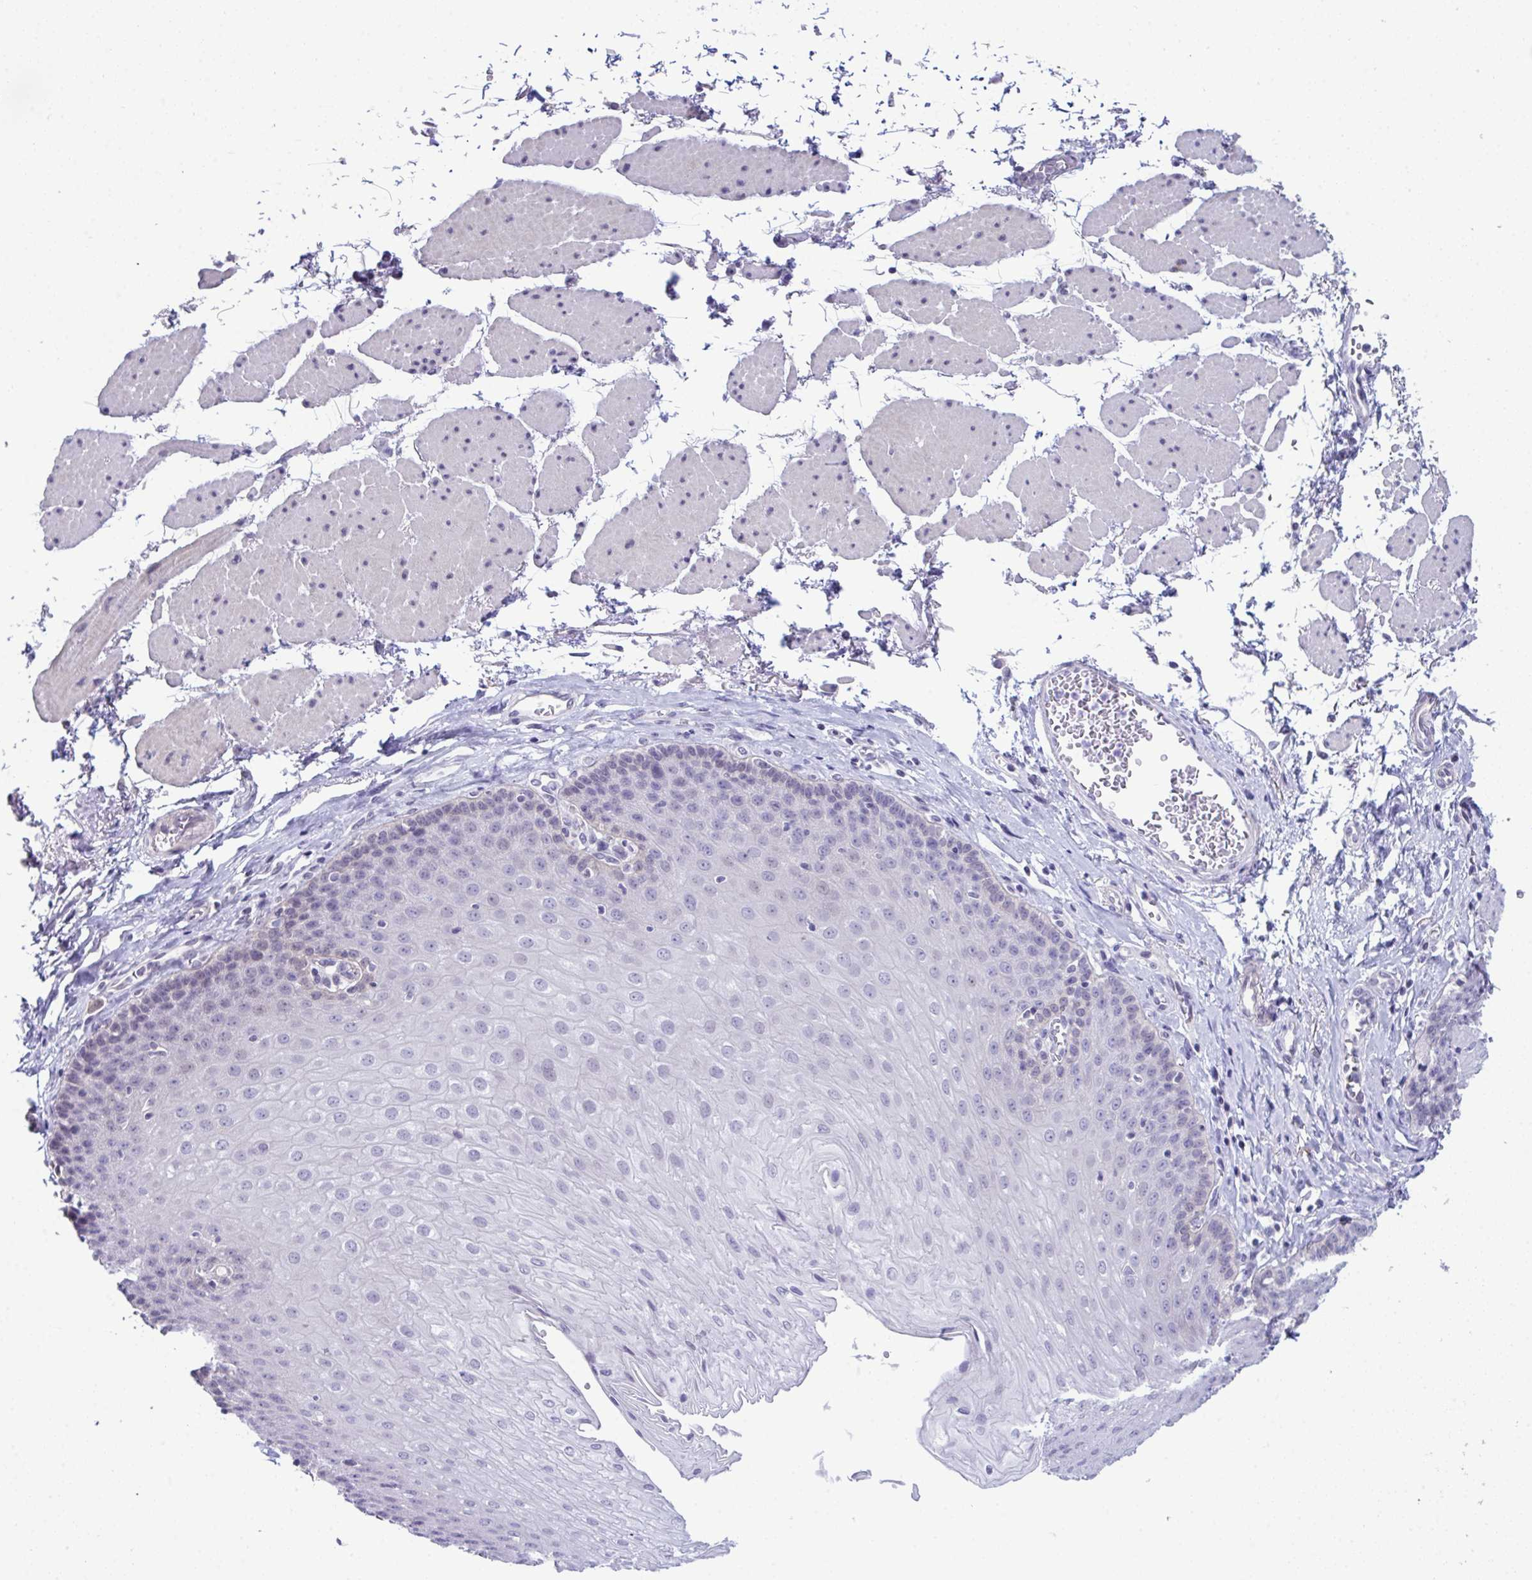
{"staining": {"intensity": "negative", "quantity": "none", "location": "none"}, "tissue": "esophagus", "cell_type": "Squamous epithelial cells", "image_type": "normal", "snomed": [{"axis": "morphology", "description": "Normal tissue, NOS"}, {"axis": "topography", "description": "Esophagus"}], "caption": "An immunohistochemistry image of unremarkable esophagus is shown. There is no staining in squamous epithelial cells of esophagus. The staining was performed using DAB (3,3'-diaminobenzidine) to visualize the protein expression in brown, while the nuclei were stained in blue with hematoxylin (Magnification: 20x).", "gene": "ATP6V0D2", "patient": {"sex": "female", "age": 81}}